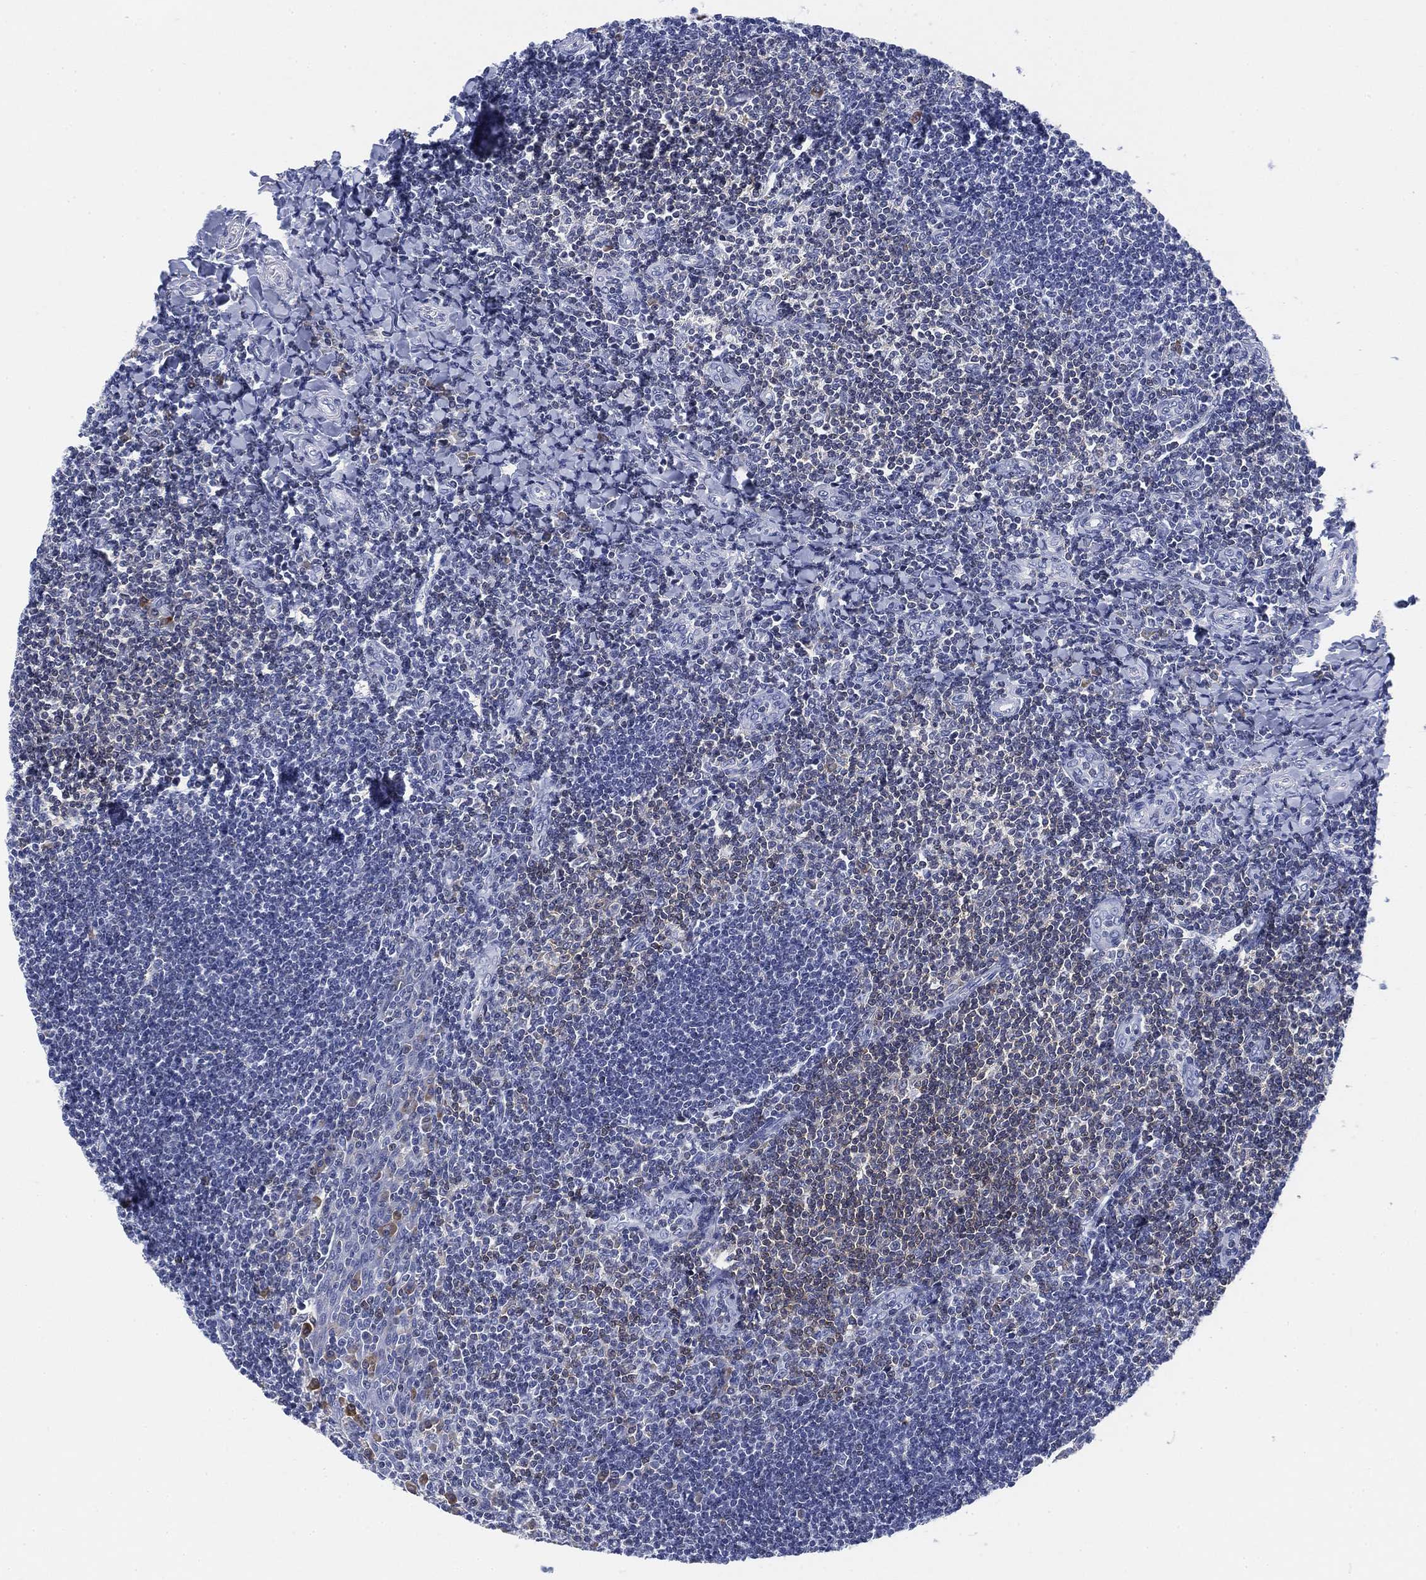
{"staining": {"intensity": "strong", "quantity": "<25%", "location": "cytoplasmic/membranous"}, "tissue": "tonsil", "cell_type": "Germinal center cells", "image_type": "normal", "snomed": [{"axis": "morphology", "description": "Normal tissue, NOS"}, {"axis": "topography", "description": "Tonsil"}], "caption": "This is a micrograph of immunohistochemistry (IHC) staining of unremarkable tonsil, which shows strong expression in the cytoplasmic/membranous of germinal center cells.", "gene": "FYB1", "patient": {"sex": "female", "age": 12}}